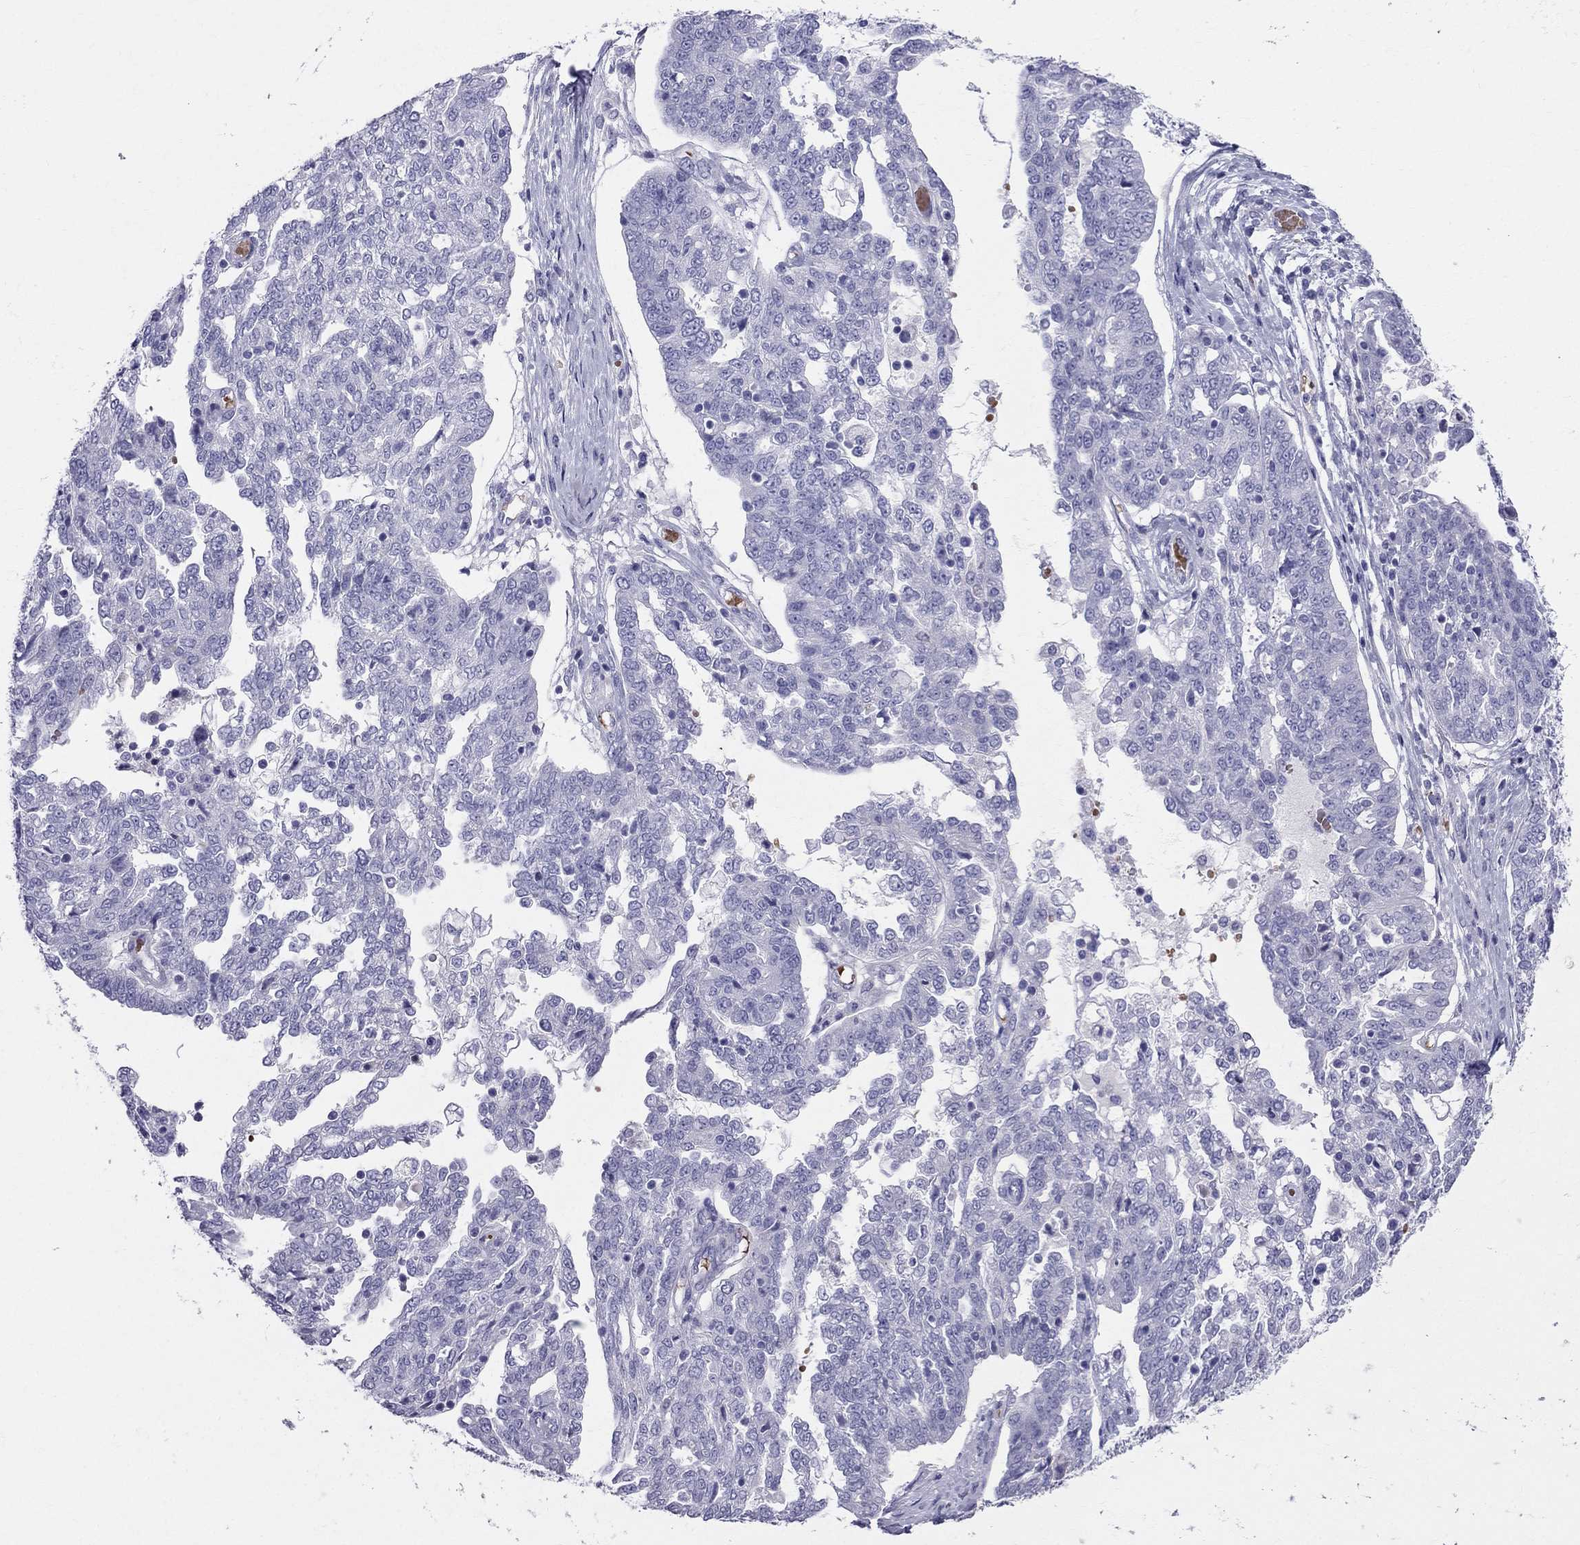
{"staining": {"intensity": "negative", "quantity": "none", "location": "none"}, "tissue": "ovarian cancer", "cell_type": "Tumor cells", "image_type": "cancer", "snomed": [{"axis": "morphology", "description": "Cystadenocarcinoma, serous, NOS"}, {"axis": "topography", "description": "Ovary"}], "caption": "Immunohistochemistry of ovarian cancer exhibits no staining in tumor cells. (Stains: DAB (3,3'-diaminobenzidine) IHC with hematoxylin counter stain, Microscopy: brightfield microscopy at high magnification).", "gene": "DNAAF6", "patient": {"sex": "female", "age": 67}}